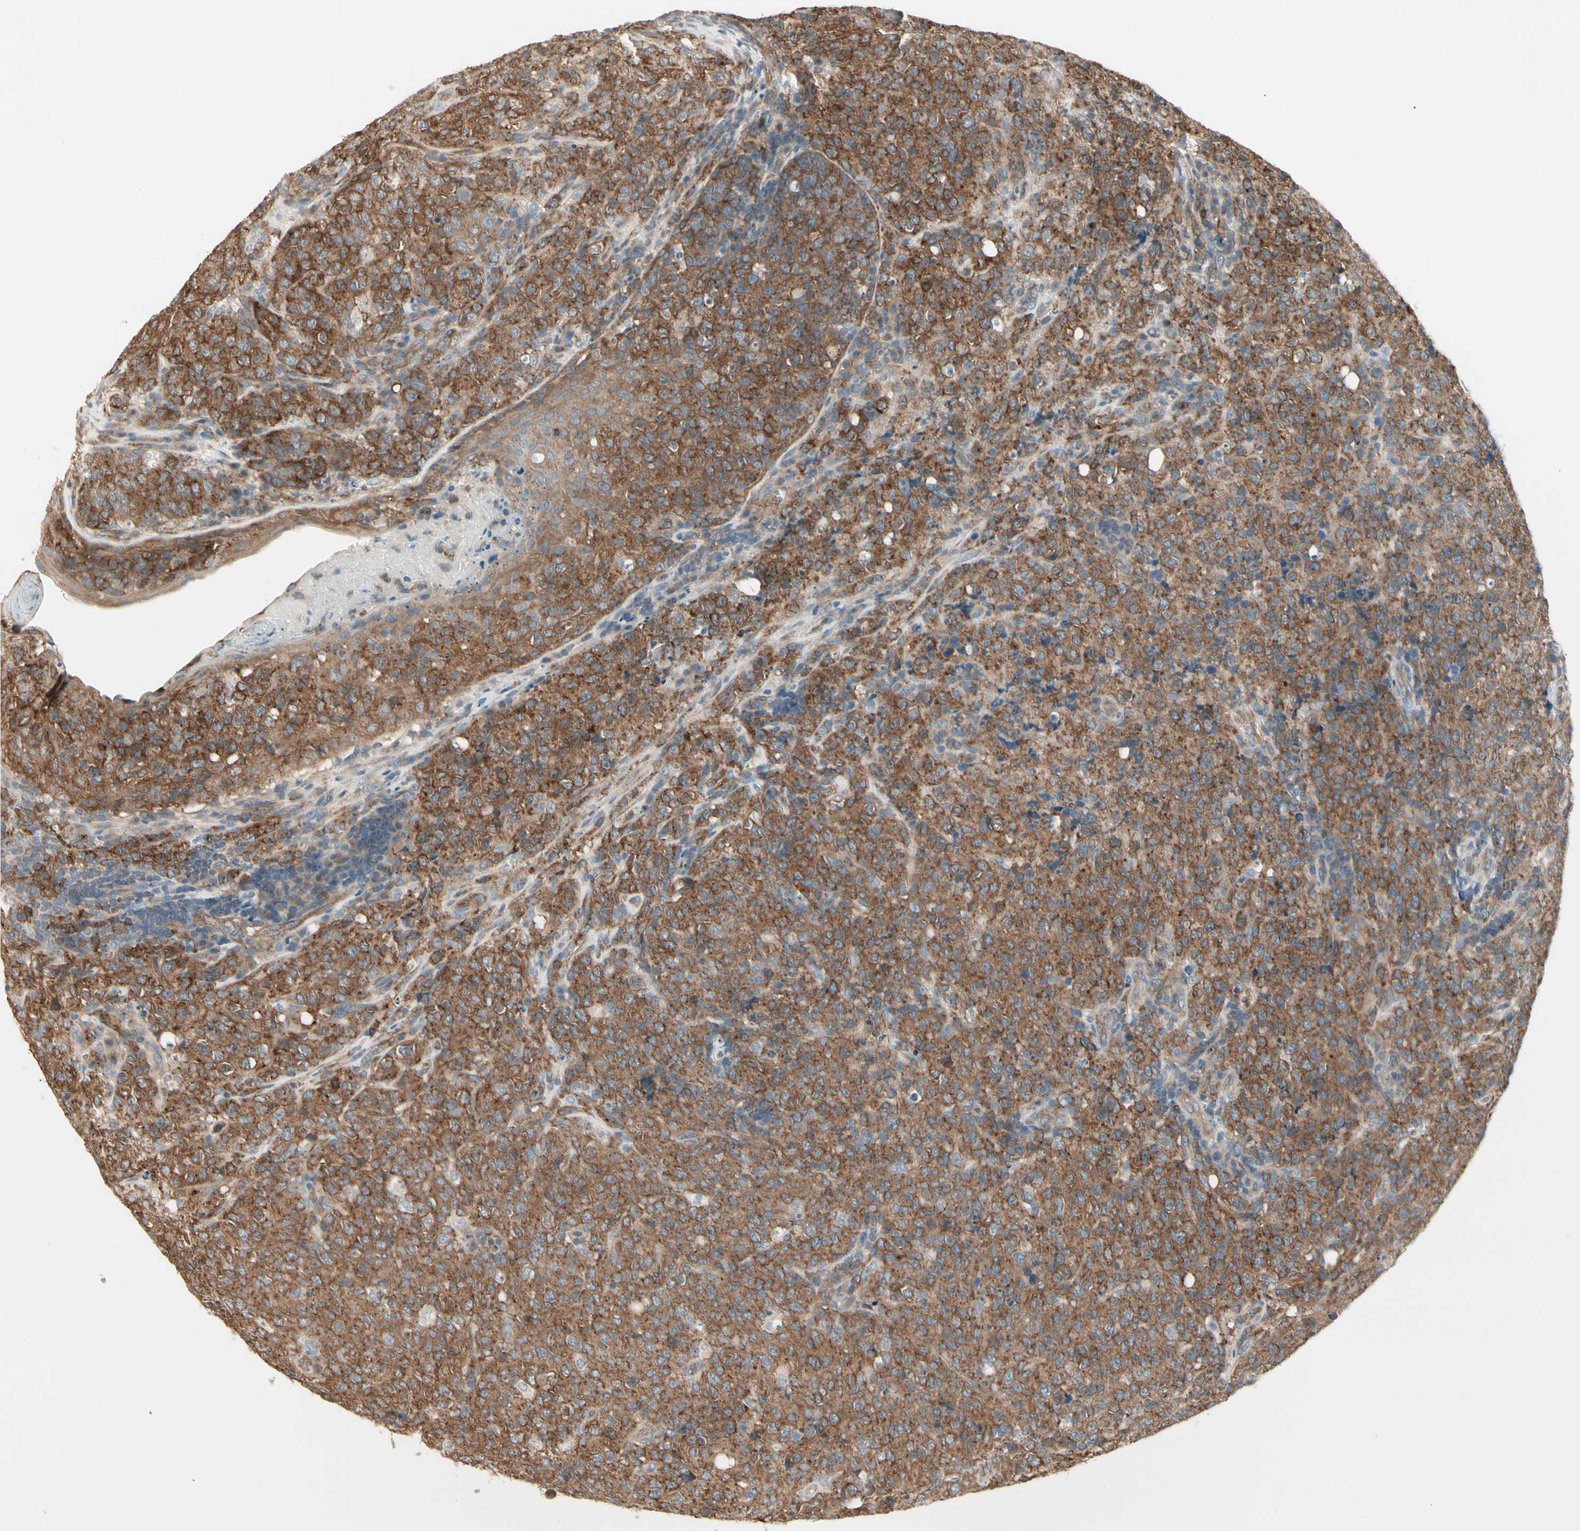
{"staining": {"intensity": "strong", "quantity": ">75%", "location": "cytoplasmic/membranous"}, "tissue": "lymphoma", "cell_type": "Tumor cells", "image_type": "cancer", "snomed": [{"axis": "morphology", "description": "Malignant lymphoma, non-Hodgkin's type, High grade"}, {"axis": "topography", "description": "Tonsil"}], "caption": "Immunohistochemical staining of lymphoma exhibits strong cytoplasmic/membranous protein staining in about >75% of tumor cells.", "gene": "AGFG1", "patient": {"sex": "female", "age": 36}}